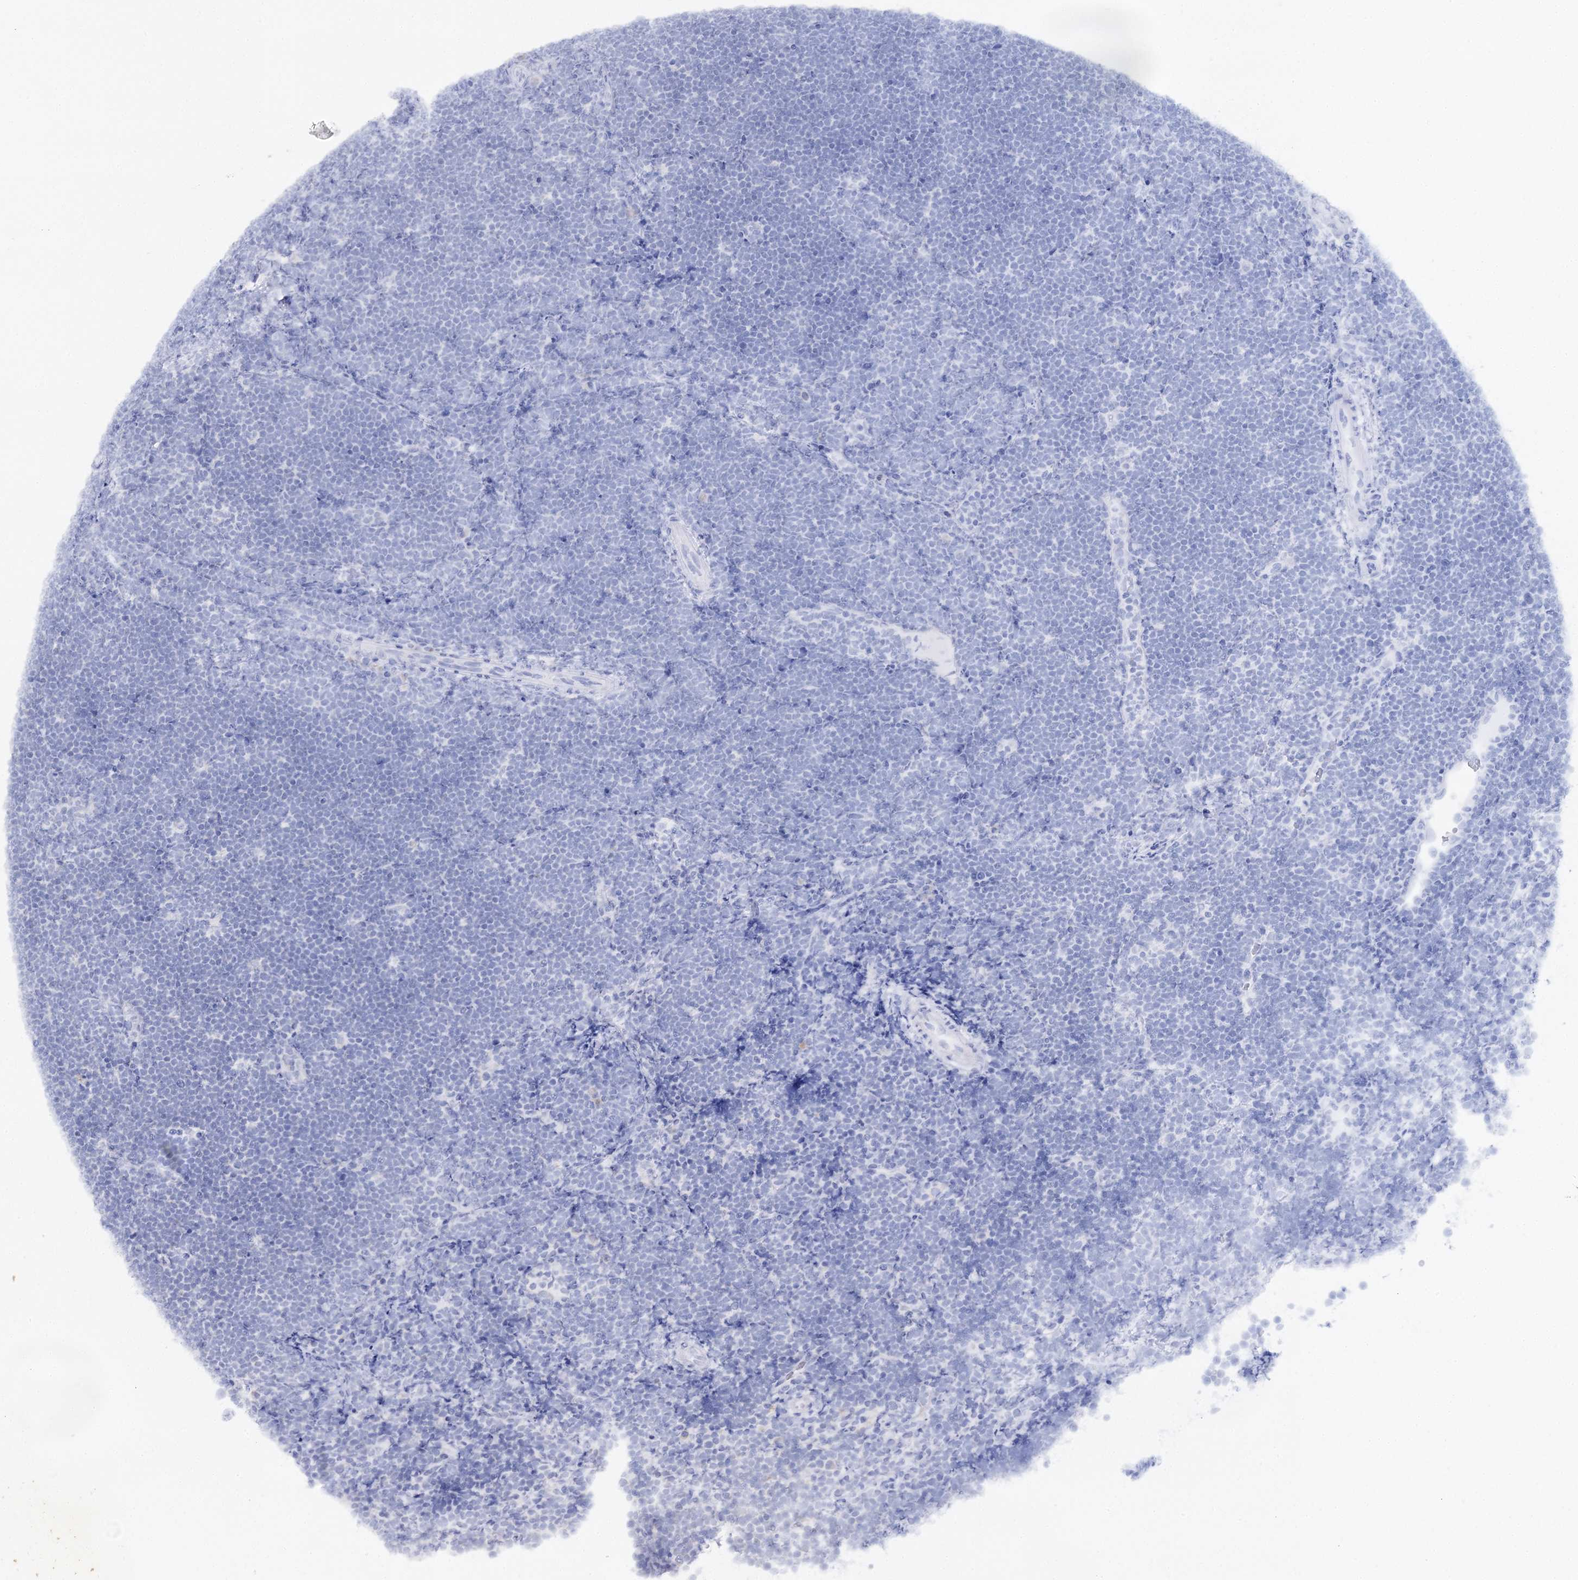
{"staining": {"intensity": "weak", "quantity": "<25%", "location": "cytoplasmic/membranous"}, "tissue": "lymphoma", "cell_type": "Tumor cells", "image_type": "cancer", "snomed": [{"axis": "morphology", "description": "Malignant lymphoma, non-Hodgkin's type, High grade"}, {"axis": "topography", "description": "Lymph node"}], "caption": "High power microscopy photomicrograph of an immunohistochemistry (IHC) photomicrograph of lymphoma, revealing no significant staining in tumor cells.", "gene": "CBR4", "patient": {"sex": "male", "age": 13}}